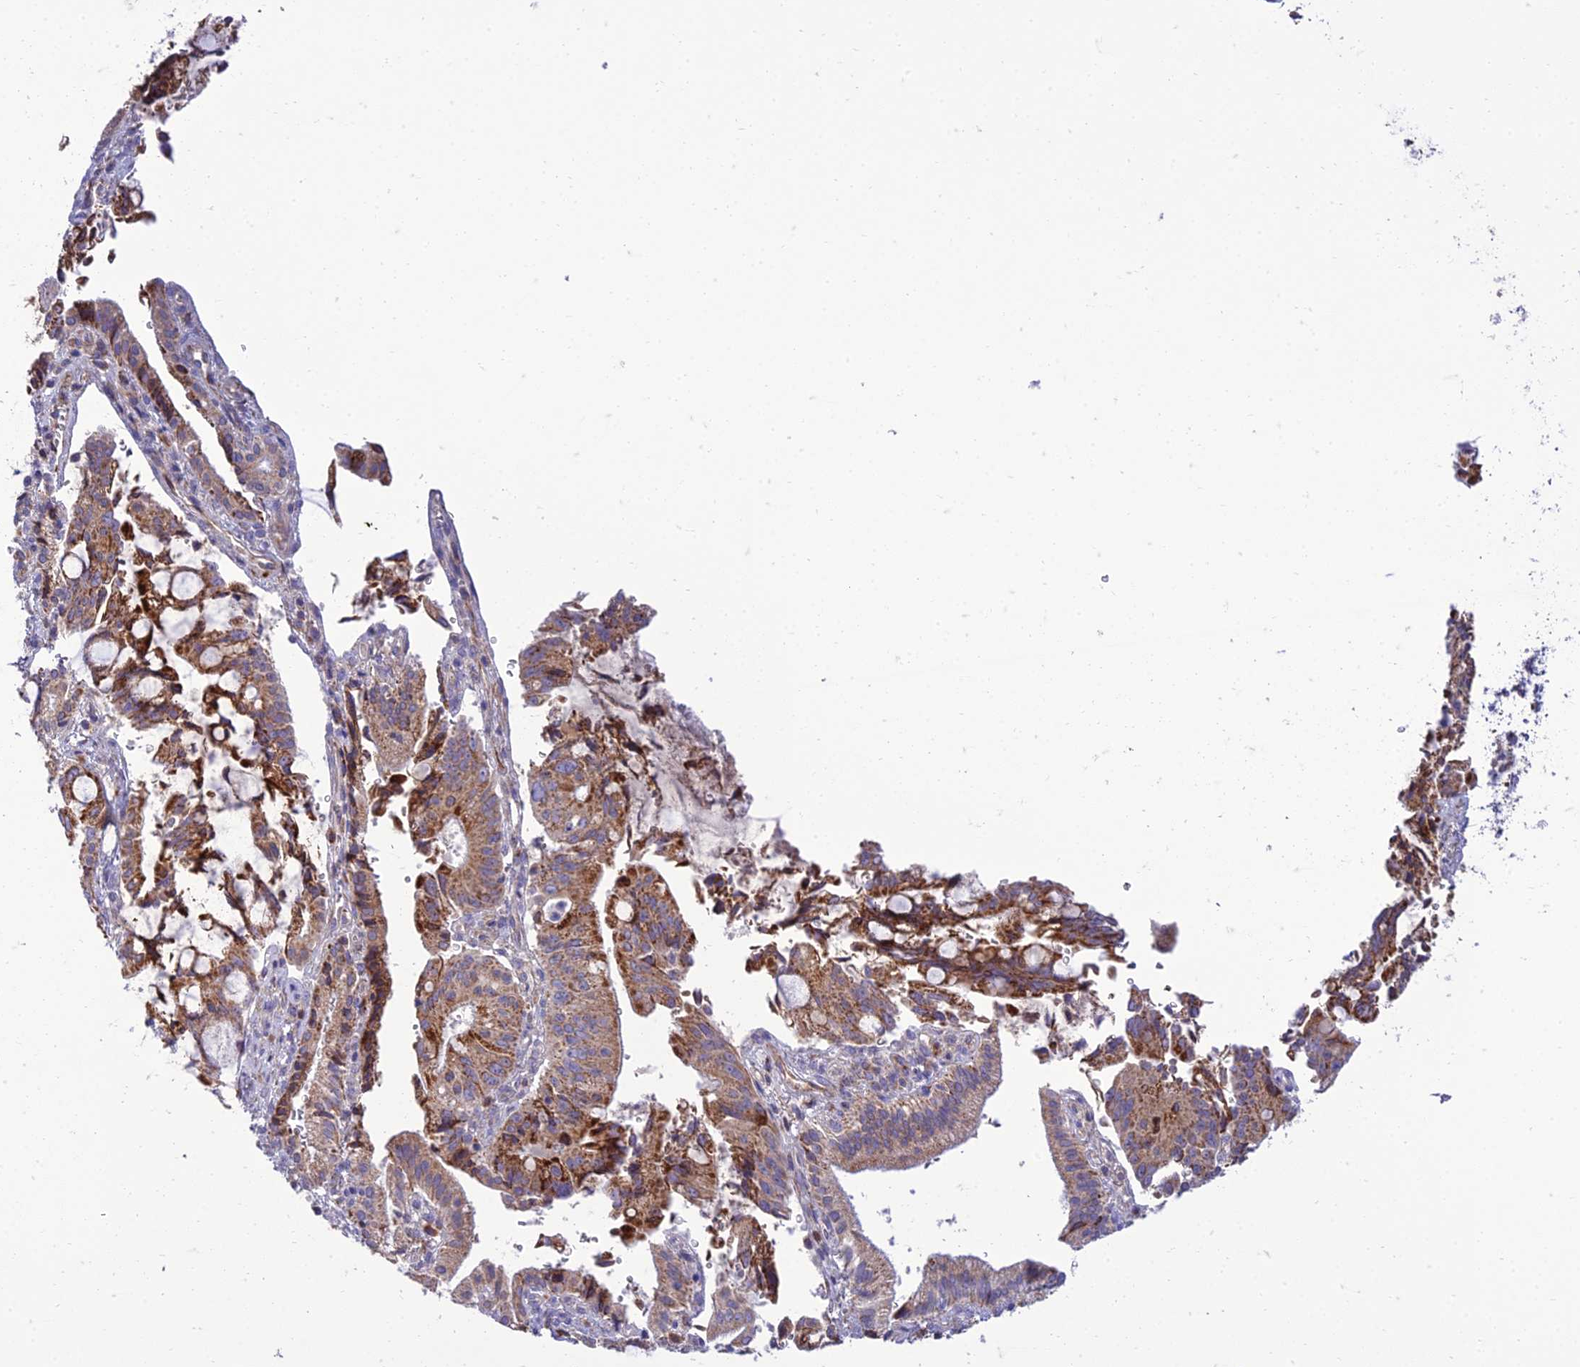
{"staining": {"intensity": "moderate", "quantity": ">75%", "location": "cytoplasmic/membranous"}, "tissue": "pancreatic cancer", "cell_type": "Tumor cells", "image_type": "cancer", "snomed": [{"axis": "morphology", "description": "Adenocarcinoma, NOS"}, {"axis": "topography", "description": "Pancreas"}], "caption": "The immunohistochemical stain shows moderate cytoplasmic/membranous positivity in tumor cells of pancreatic cancer tissue.", "gene": "SEL1L3", "patient": {"sex": "male", "age": 68}}